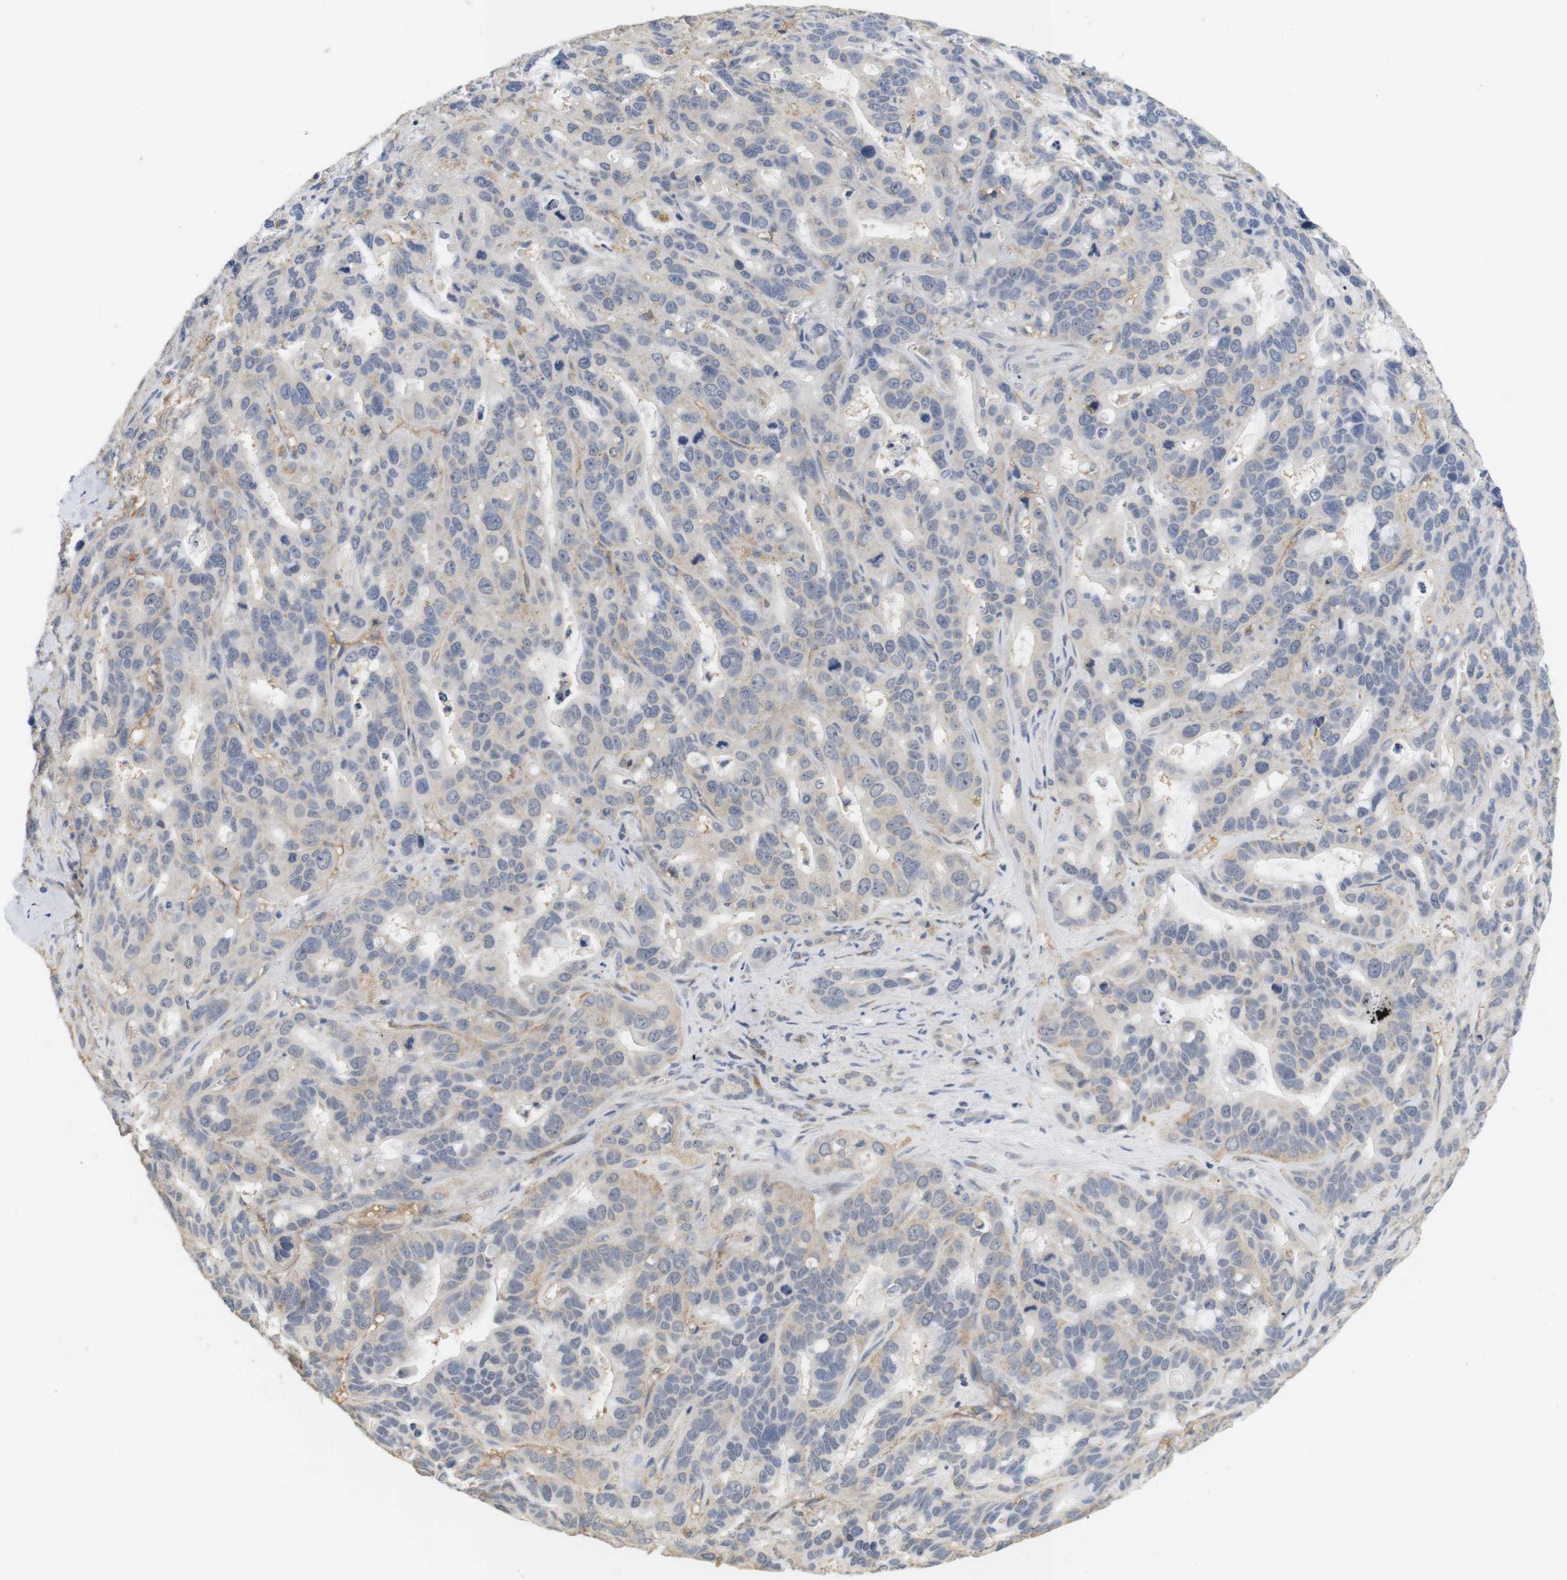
{"staining": {"intensity": "negative", "quantity": "none", "location": "none"}, "tissue": "liver cancer", "cell_type": "Tumor cells", "image_type": "cancer", "snomed": [{"axis": "morphology", "description": "Cholangiocarcinoma"}, {"axis": "topography", "description": "Liver"}], "caption": "Tumor cells show no significant protein staining in liver cholangiocarcinoma.", "gene": "OSR1", "patient": {"sex": "female", "age": 65}}